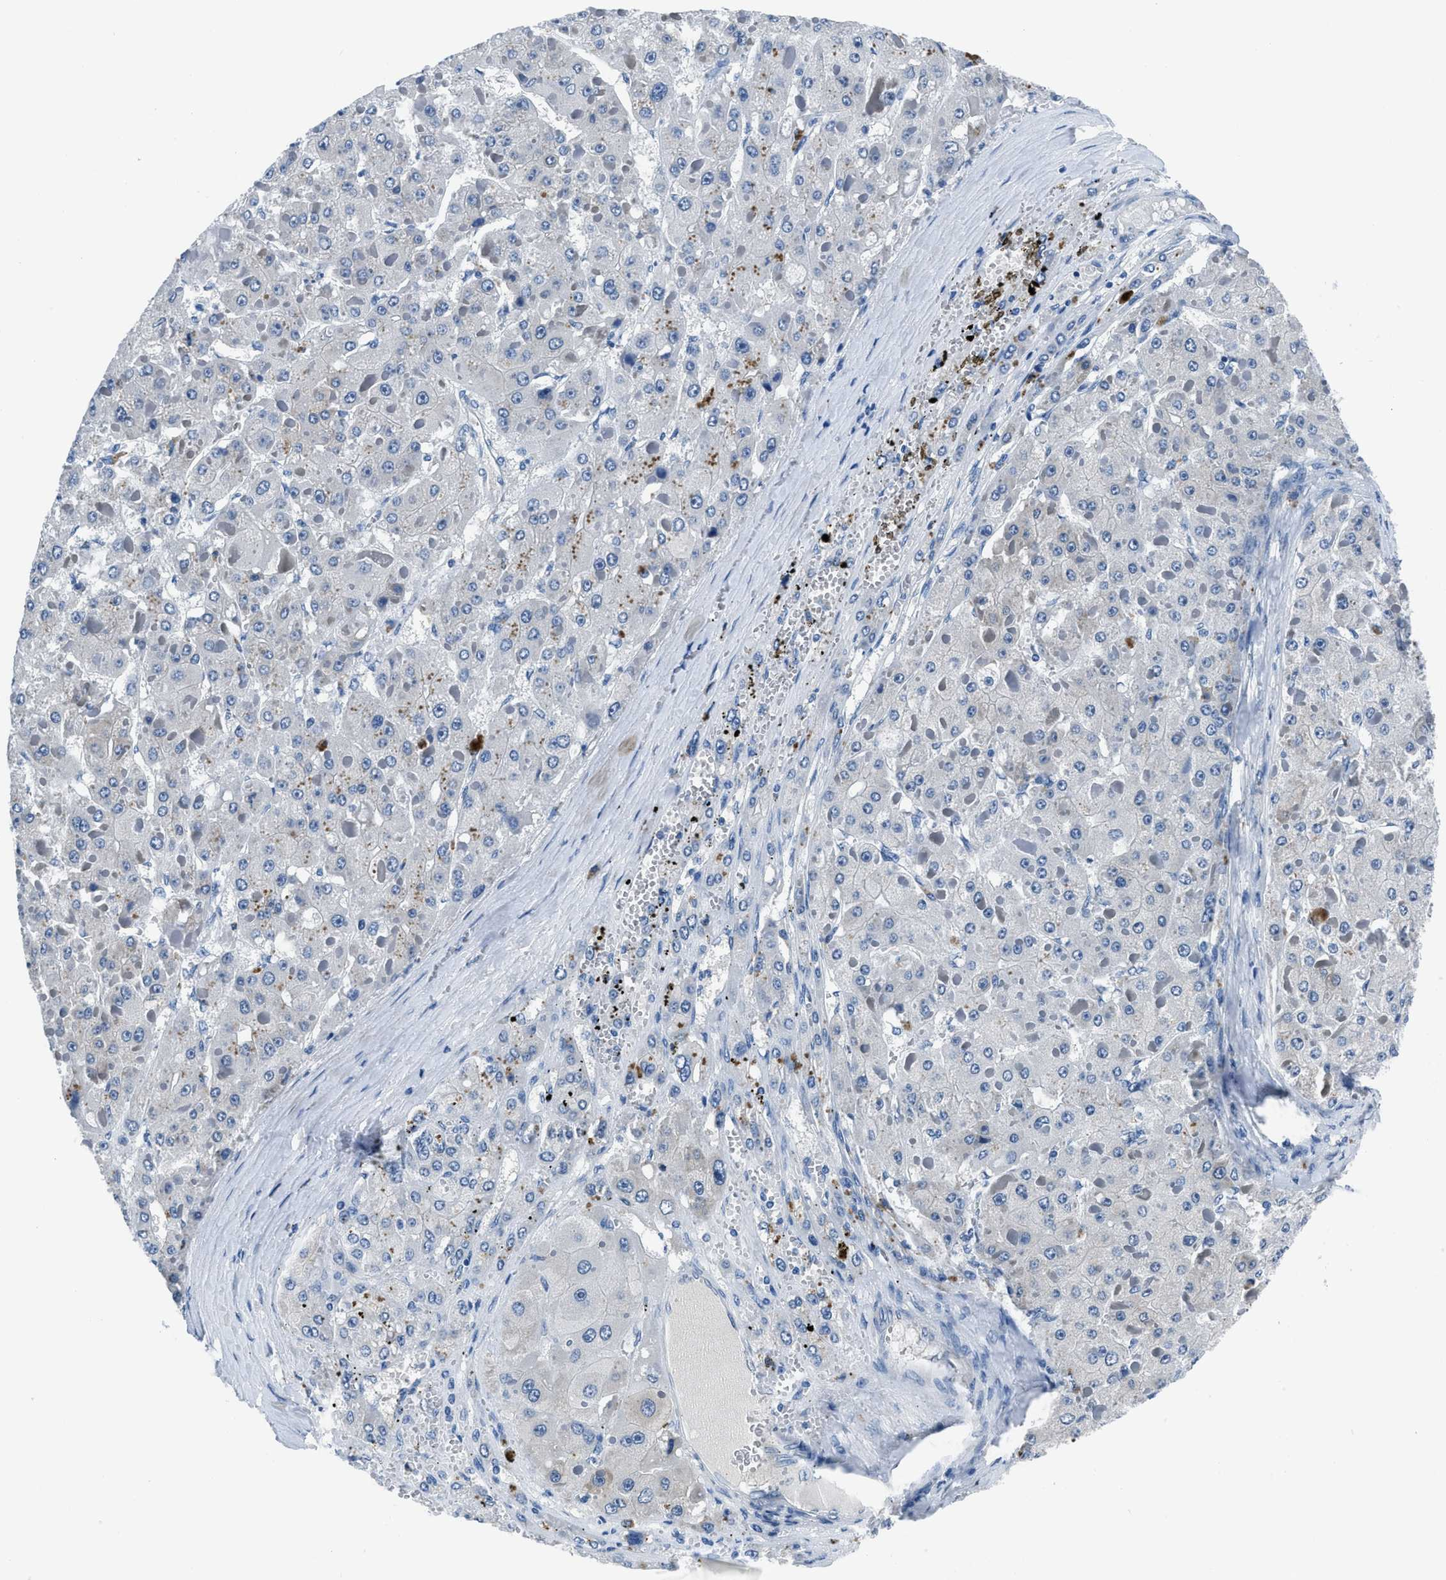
{"staining": {"intensity": "negative", "quantity": "none", "location": "none"}, "tissue": "liver cancer", "cell_type": "Tumor cells", "image_type": "cancer", "snomed": [{"axis": "morphology", "description": "Carcinoma, Hepatocellular, NOS"}, {"axis": "topography", "description": "Liver"}], "caption": "IHC image of neoplastic tissue: liver hepatocellular carcinoma stained with DAB (3,3'-diaminobenzidine) demonstrates no significant protein expression in tumor cells.", "gene": "GJA3", "patient": {"sex": "female", "age": 73}}